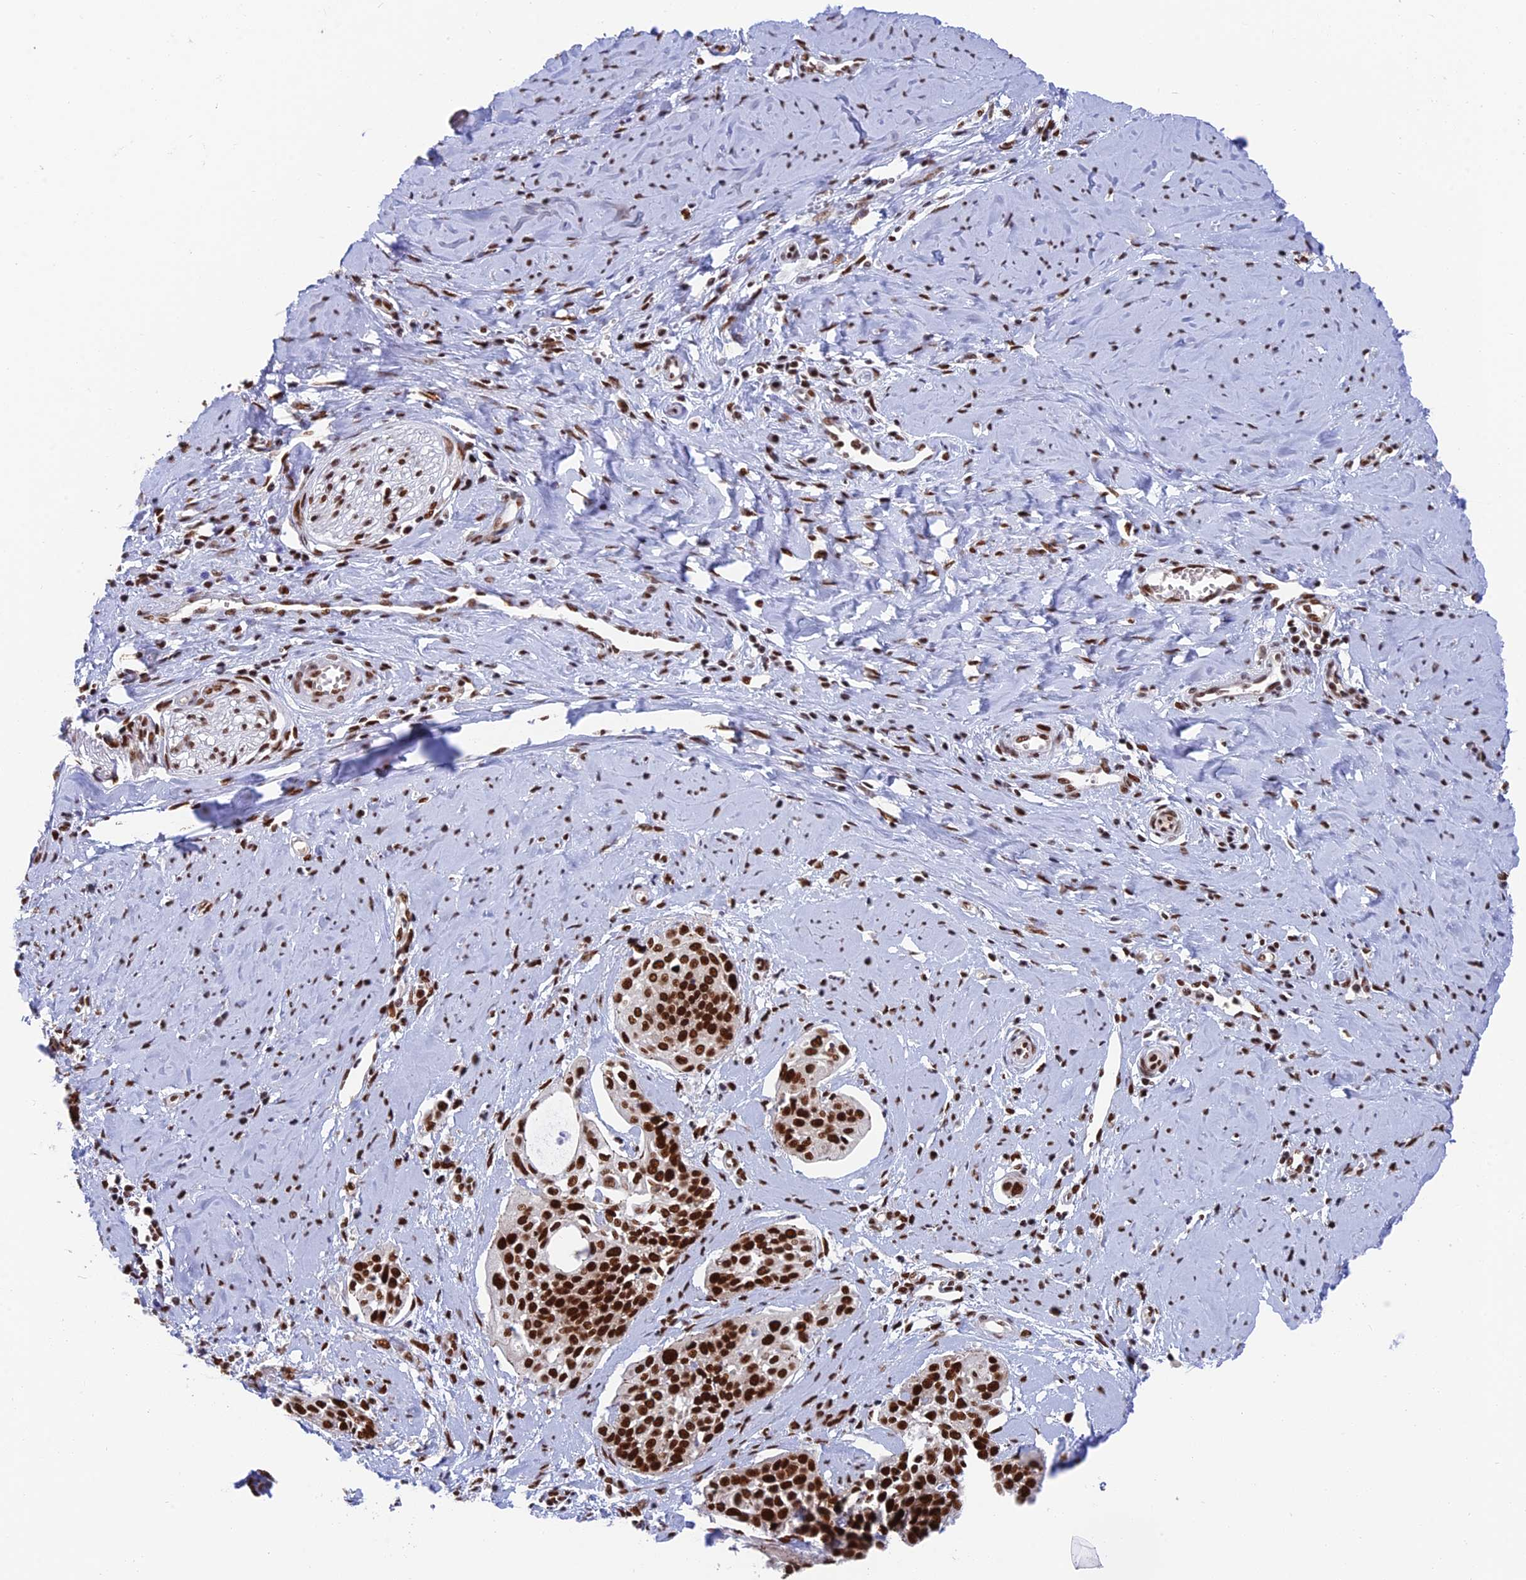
{"staining": {"intensity": "strong", "quantity": ">75%", "location": "nuclear"}, "tissue": "cervical cancer", "cell_type": "Tumor cells", "image_type": "cancer", "snomed": [{"axis": "morphology", "description": "Squamous cell carcinoma, NOS"}, {"axis": "topography", "description": "Cervix"}], "caption": "This photomicrograph reveals immunohistochemistry (IHC) staining of human cervical cancer, with high strong nuclear positivity in about >75% of tumor cells.", "gene": "EEF1AKMT3", "patient": {"sex": "female", "age": 44}}